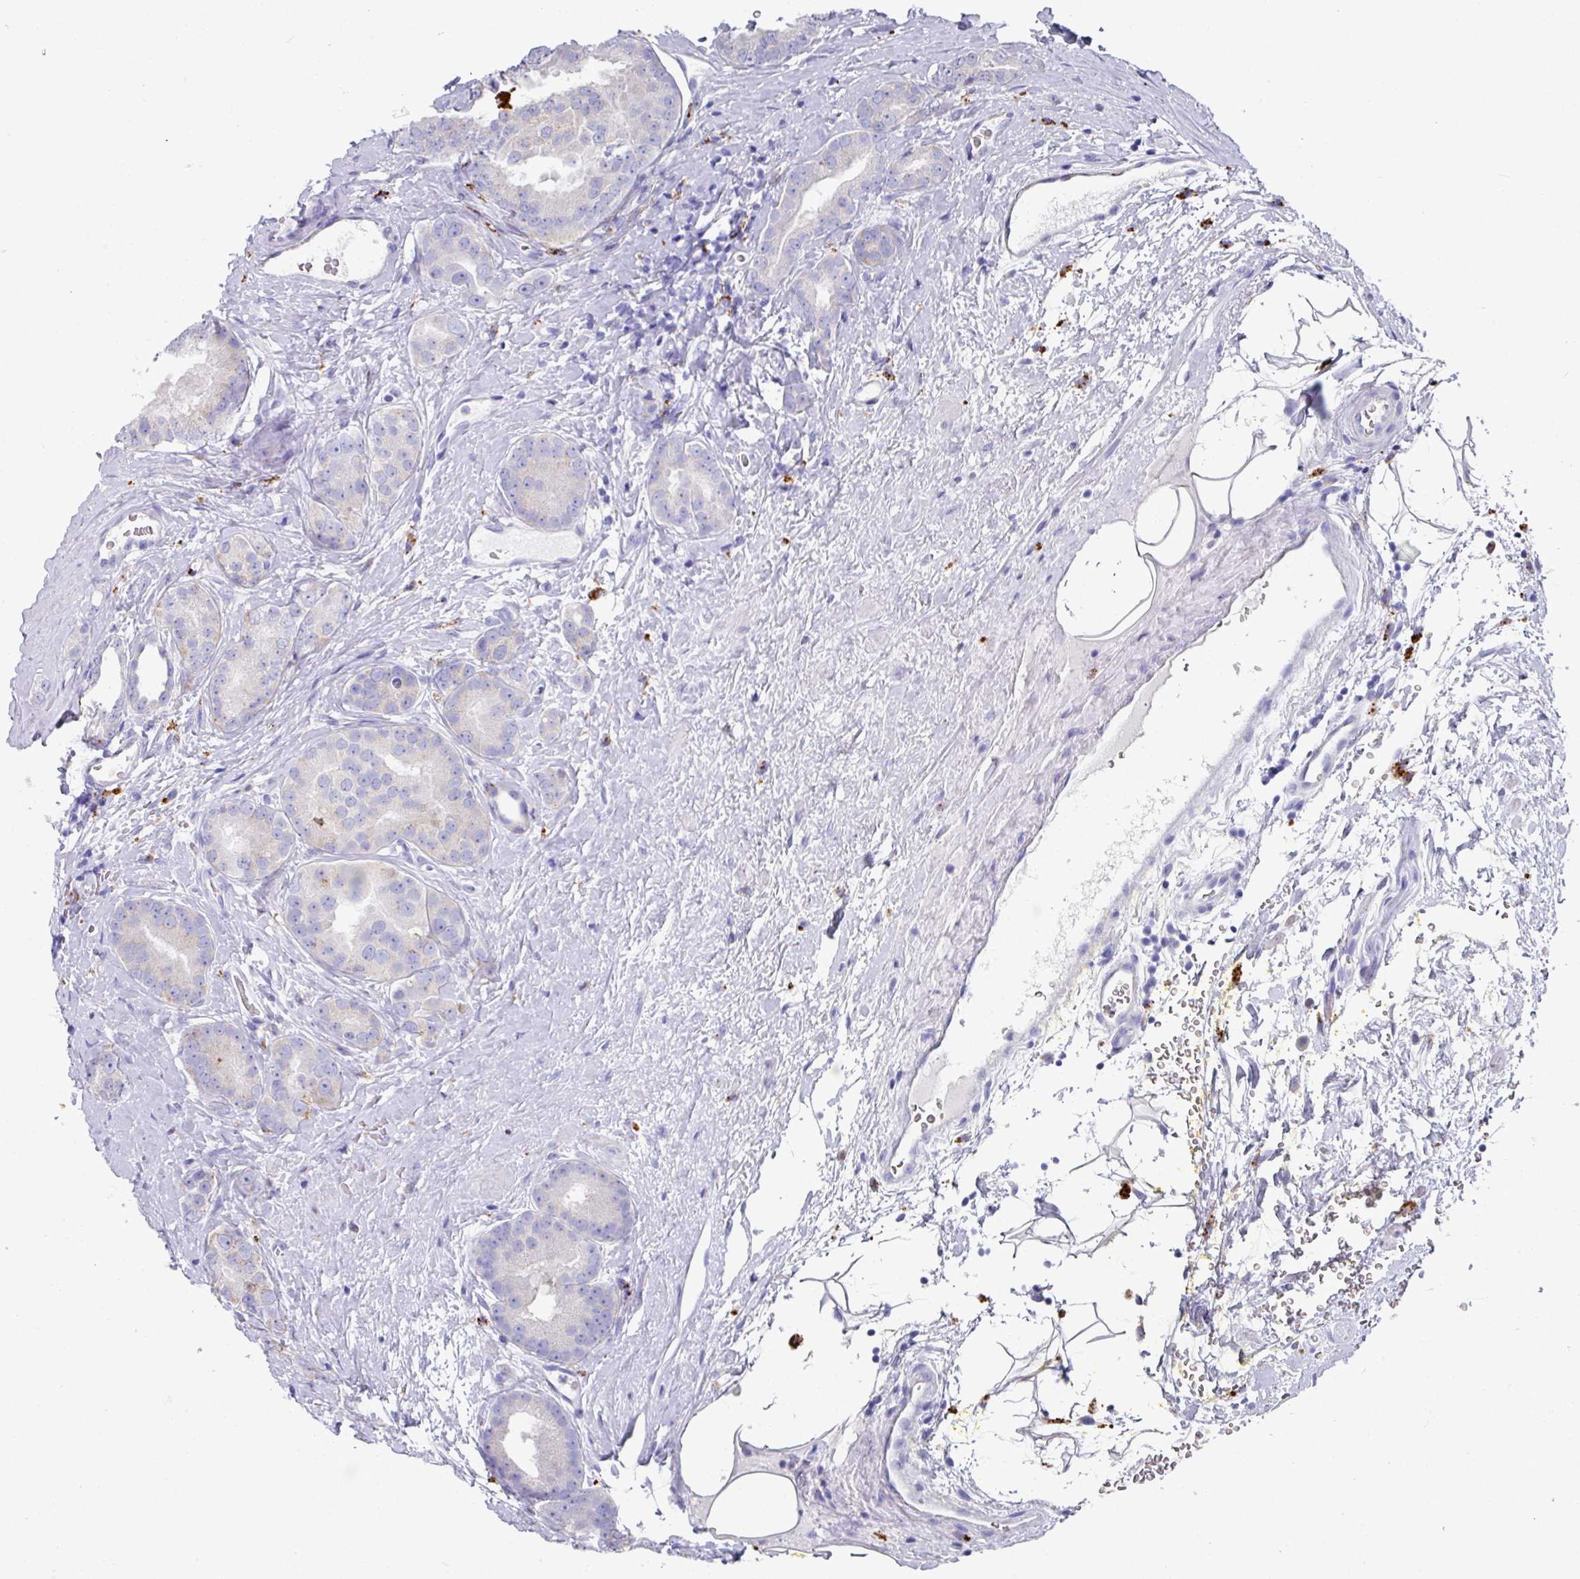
{"staining": {"intensity": "negative", "quantity": "none", "location": "none"}, "tissue": "prostate cancer", "cell_type": "Tumor cells", "image_type": "cancer", "snomed": [{"axis": "morphology", "description": "Adenocarcinoma, High grade"}, {"axis": "topography", "description": "Prostate"}], "caption": "IHC of prostate high-grade adenocarcinoma reveals no staining in tumor cells.", "gene": "CPVL", "patient": {"sex": "male", "age": 63}}